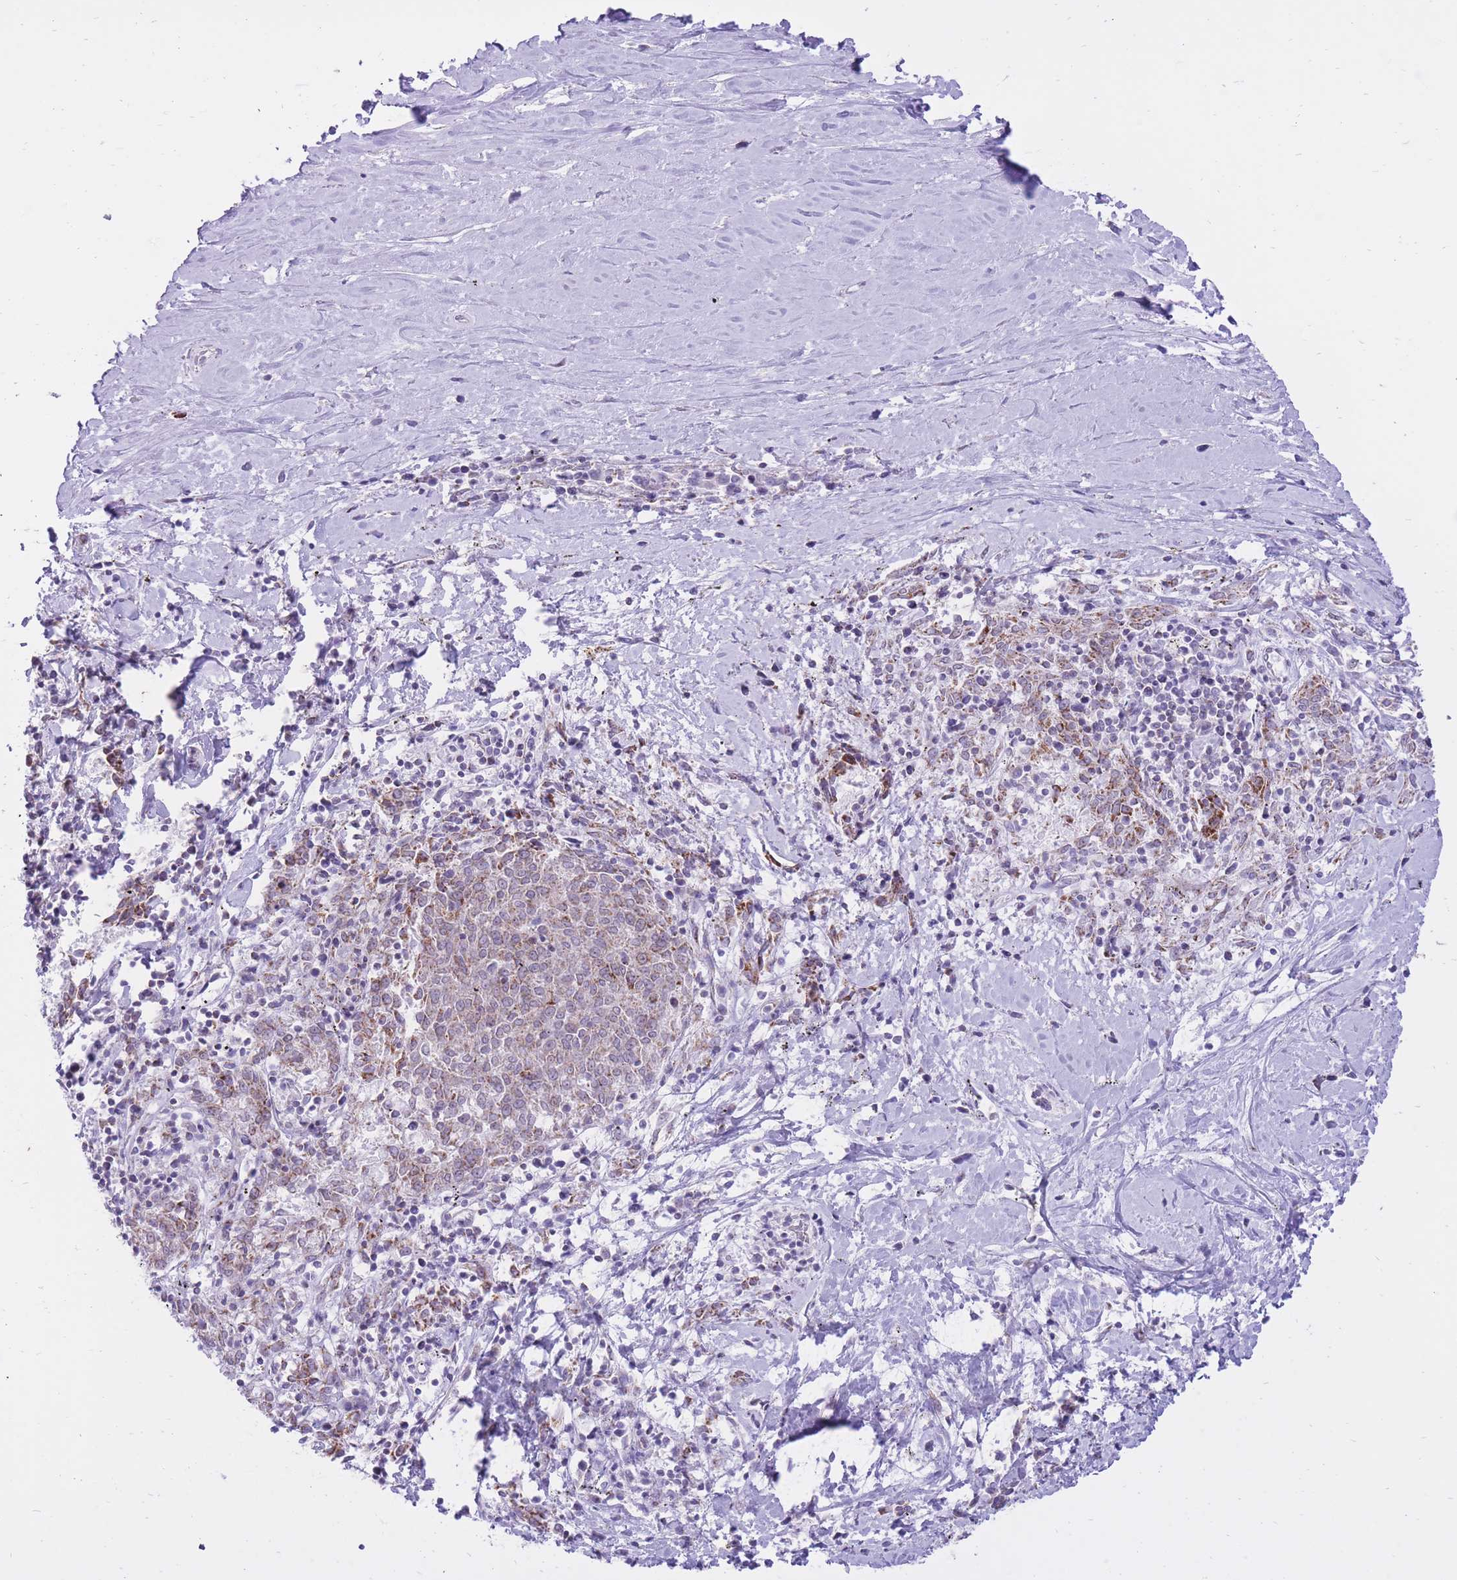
{"staining": {"intensity": "negative", "quantity": "none", "location": "none"}, "tissue": "melanoma", "cell_type": "Tumor cells", "image_type": "cancer", "snomed": [{"axis": "morphology", "description": "Malignant melanoma, NOS"}, {"axis": "topography", "description": "Skin"}], "caption": "Tumor cells are negative for brown protein staining in melanoma. (DAB immunohistochemistry visualized using brightfield microscopy, high magnification).", "gene": "DENND2D", "patient": {"sex": "female", "age": 72}}